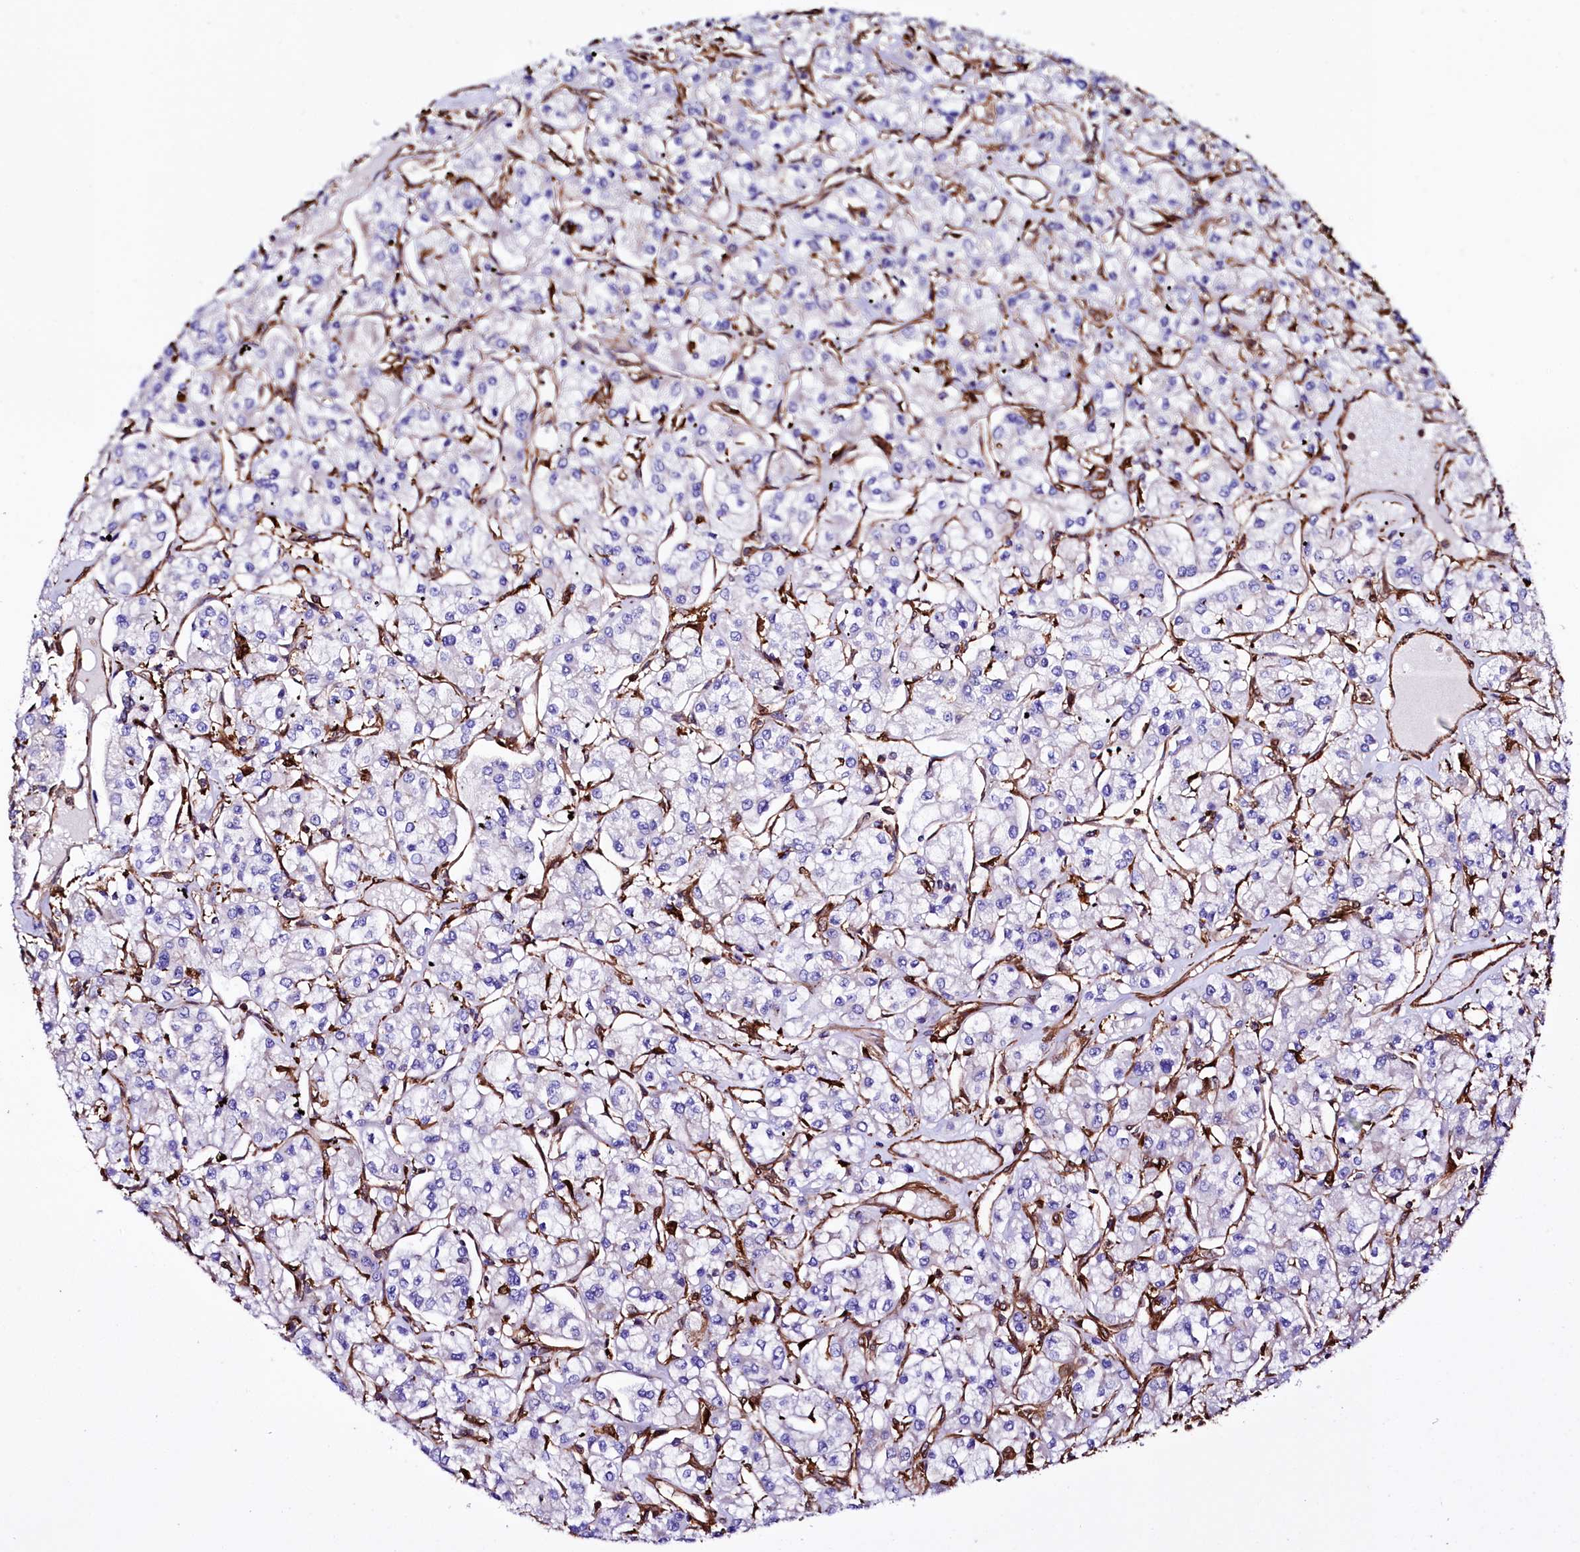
{"staining": {"intensity": "negative", "quantity": "none", "location": "none"}, "tissue": "renal cancer", "cell_type": "Tumor cells", "image_type": "cancer", "snomed": [{"axis": "morphology", "description": "Adenocarcinoma, NOS"}, {"axis": "topography", "description": "Kidney"}], "caption": "Adenocarcinoma (renal) was stained to show a protein in brown. There is no significant positivity in tumor cells.", "gene": "STAMBPL1", "patient": {"sex": "female", "age": 59}}